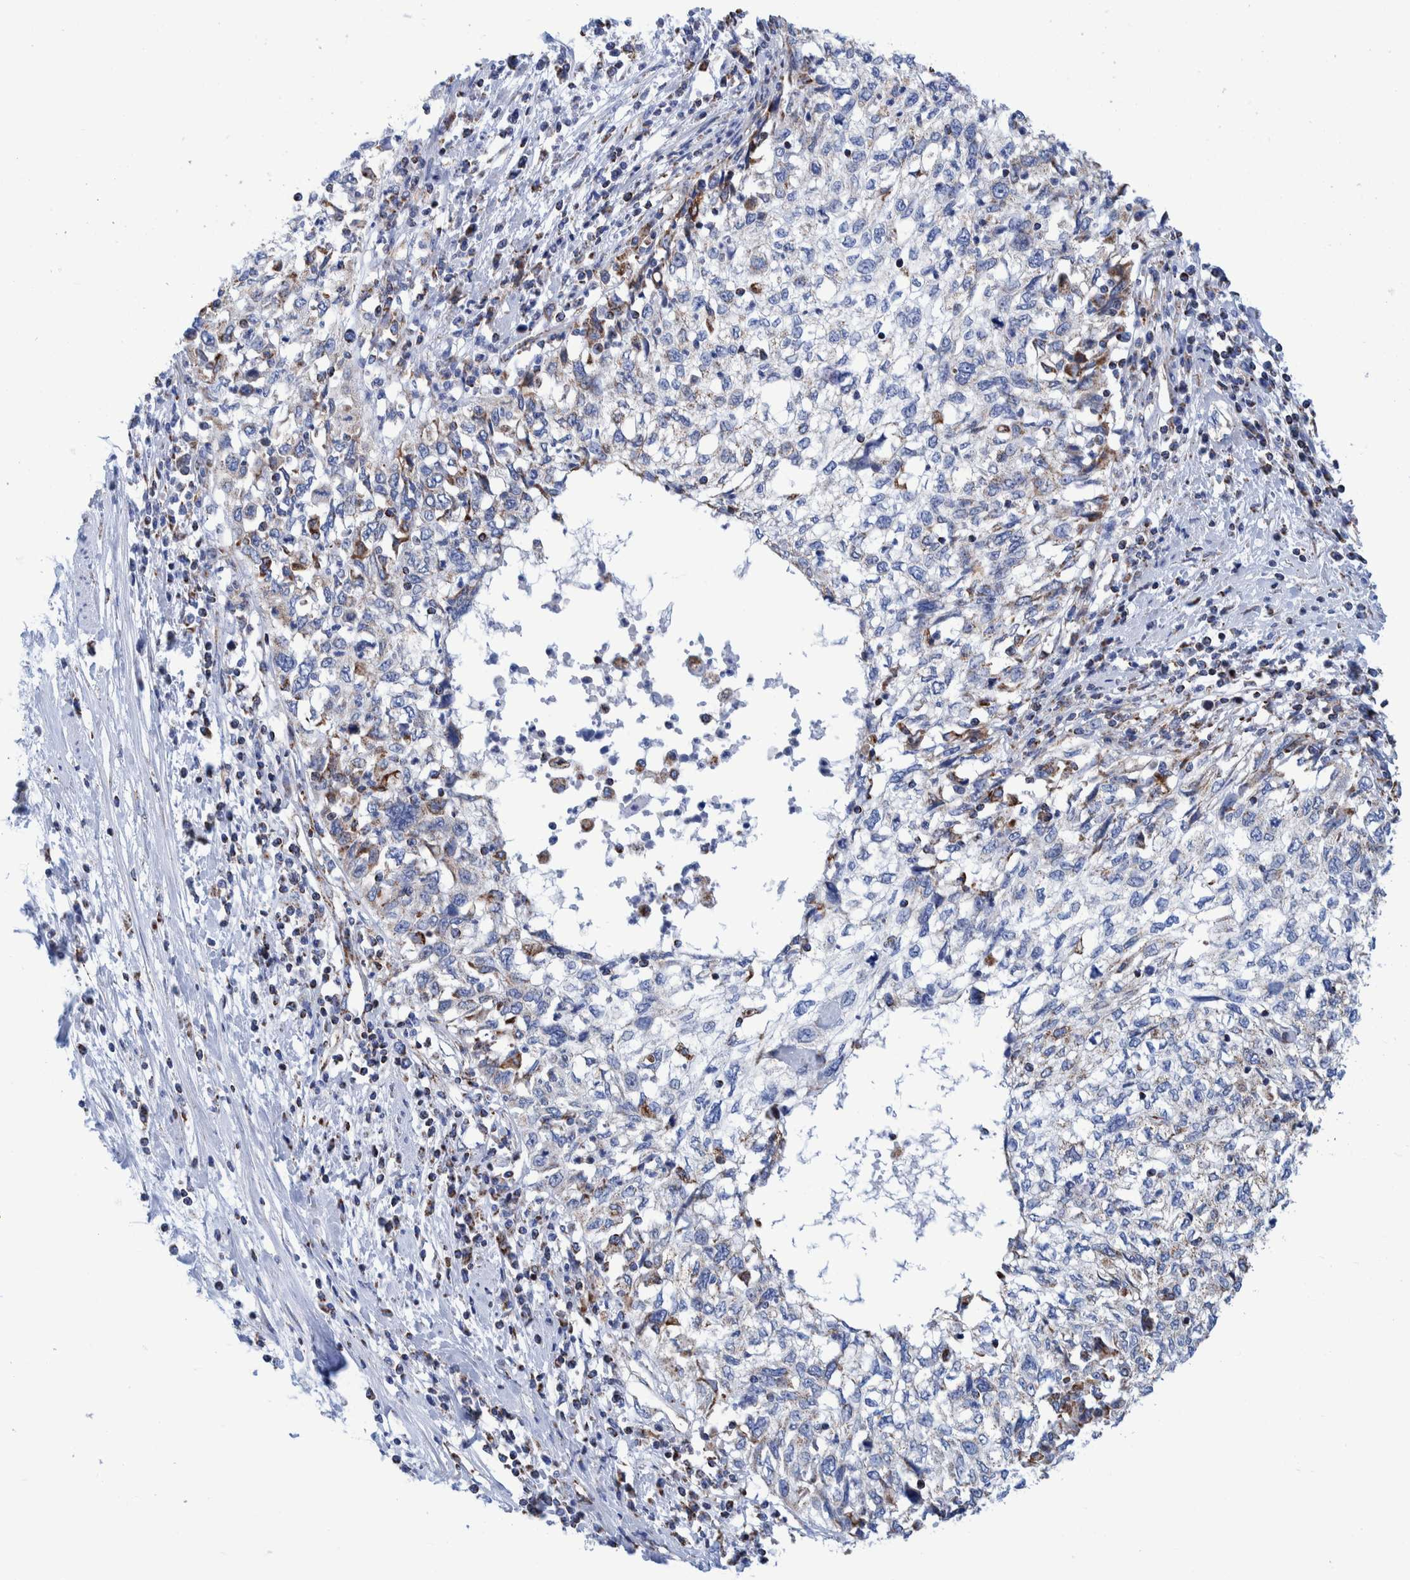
{"staining": {"intensity": "weak", "quantity": "<25%", "location": "cytoplasmic/membranous"}, "tissue": "cervical cancer", "cell_type": "Tumor cells", "image_type": "cancer", "snomed": [{"axis": "morphology", "description": "Squamous cell carcinoma, NOS"}, {"axis": "topography", "description": "Cervix"}], "caption": "The micrograph displays no staining of tumor cells in cervical cancer (squamous cell carcinoma).", "gene": "DECR1", "patient": {"sex": "female", "age": 57}}